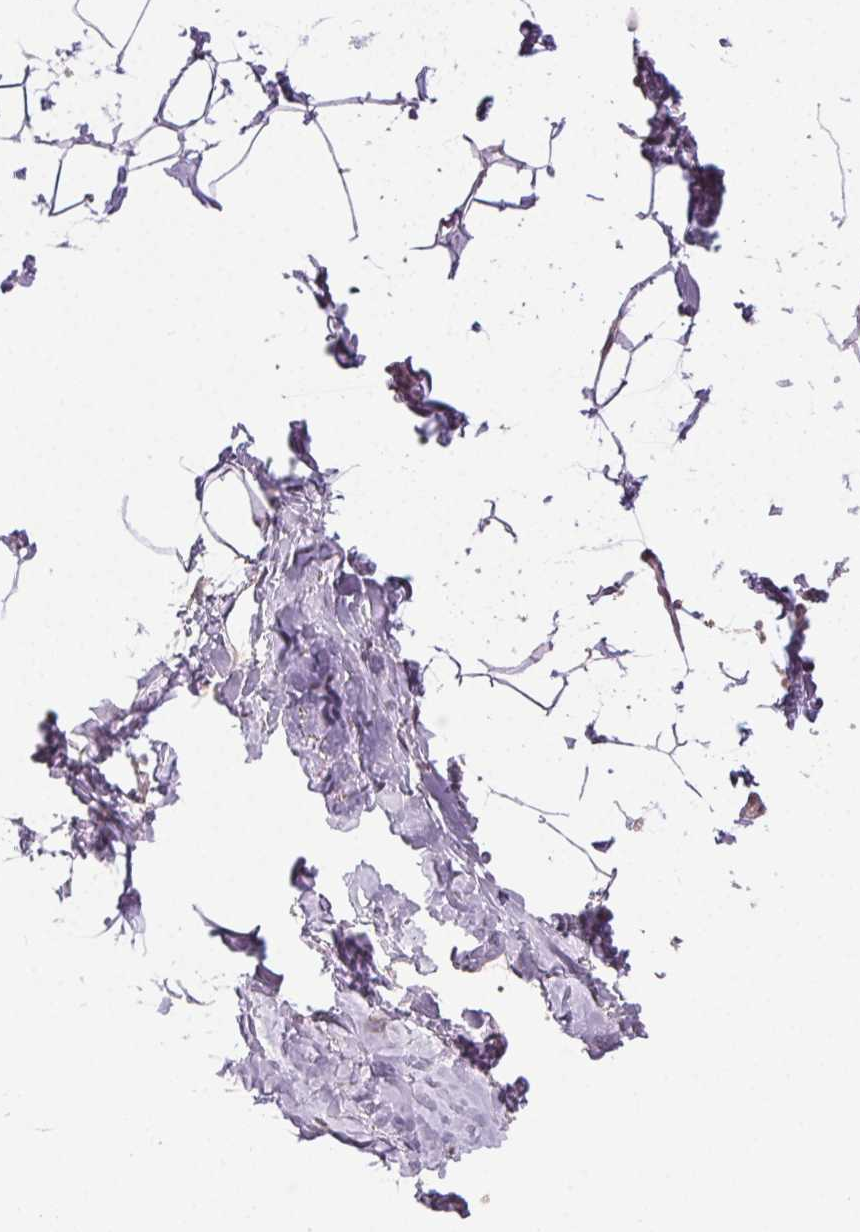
{"staining": {"intensity": "negative", "quantity": "none", "location": "none"}, "tissue": "breast", "cell_type": "Adipocytes", "image_type": "normal", "snomed": [{"axis": "morphology", "description": "Normal tissue, NOS"}, {"axis": "topography", "description": "Breast"}], "caption": "High power microscopy image of an immunohistochemistry histopathology image of normal breast, revealing no significant positivity in adipocytes. The staining was performed using DAB (3,3'-diaminobenzidine) to visualize the protein expression in brown, while the nuclei were stained in blue with hematoxylin (Magnification: 20x).", "gene": "ATP1B3", "patient": {"sex": "female", "age": 32}}